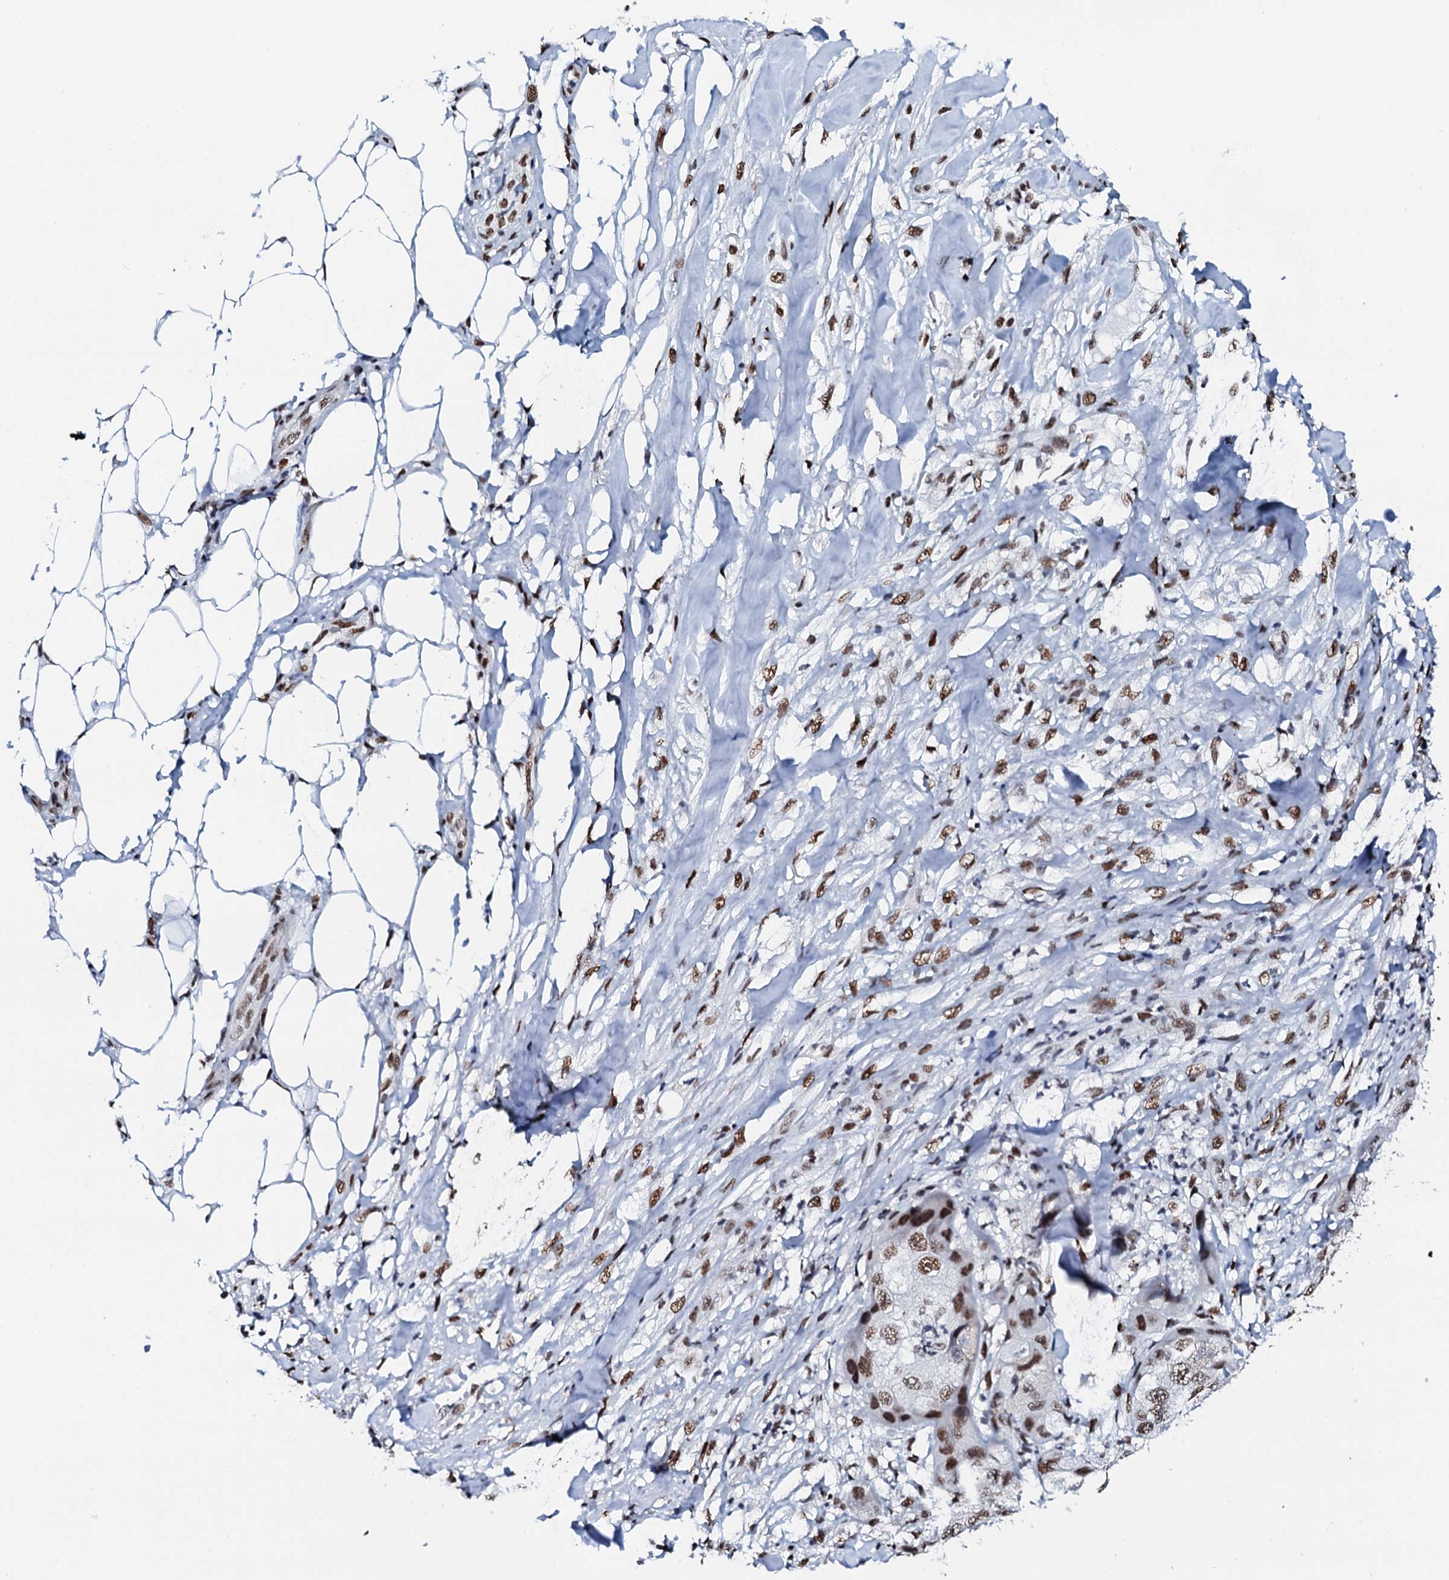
{"staining": {"intensity": "moderate", "quantity": ">75%", "location": "nuclear"}, "tissue": "skin cancer", "cell_type": "Tumor cells", "image_type": "cancer", "snomed": [{"axis": "morphology", "description": "Squamous cell carcinoma, NOS"}, {"axis": "topography", "description": "Skin"}, {"axis": "topography", "description": "Subcutis"}], "caption": "IHC photomicrograph of neoplastic tissue: squamous cell carcinoma (skin) stained using immunohistochemistry (IHC) exhibits medium levels of moderate protein expression localized specifically in the nuclear of tumor cells, appearing as a nuclear brown color.", "gene": "NKAPD1", "patient": {"sex": "male", "age": 73}}